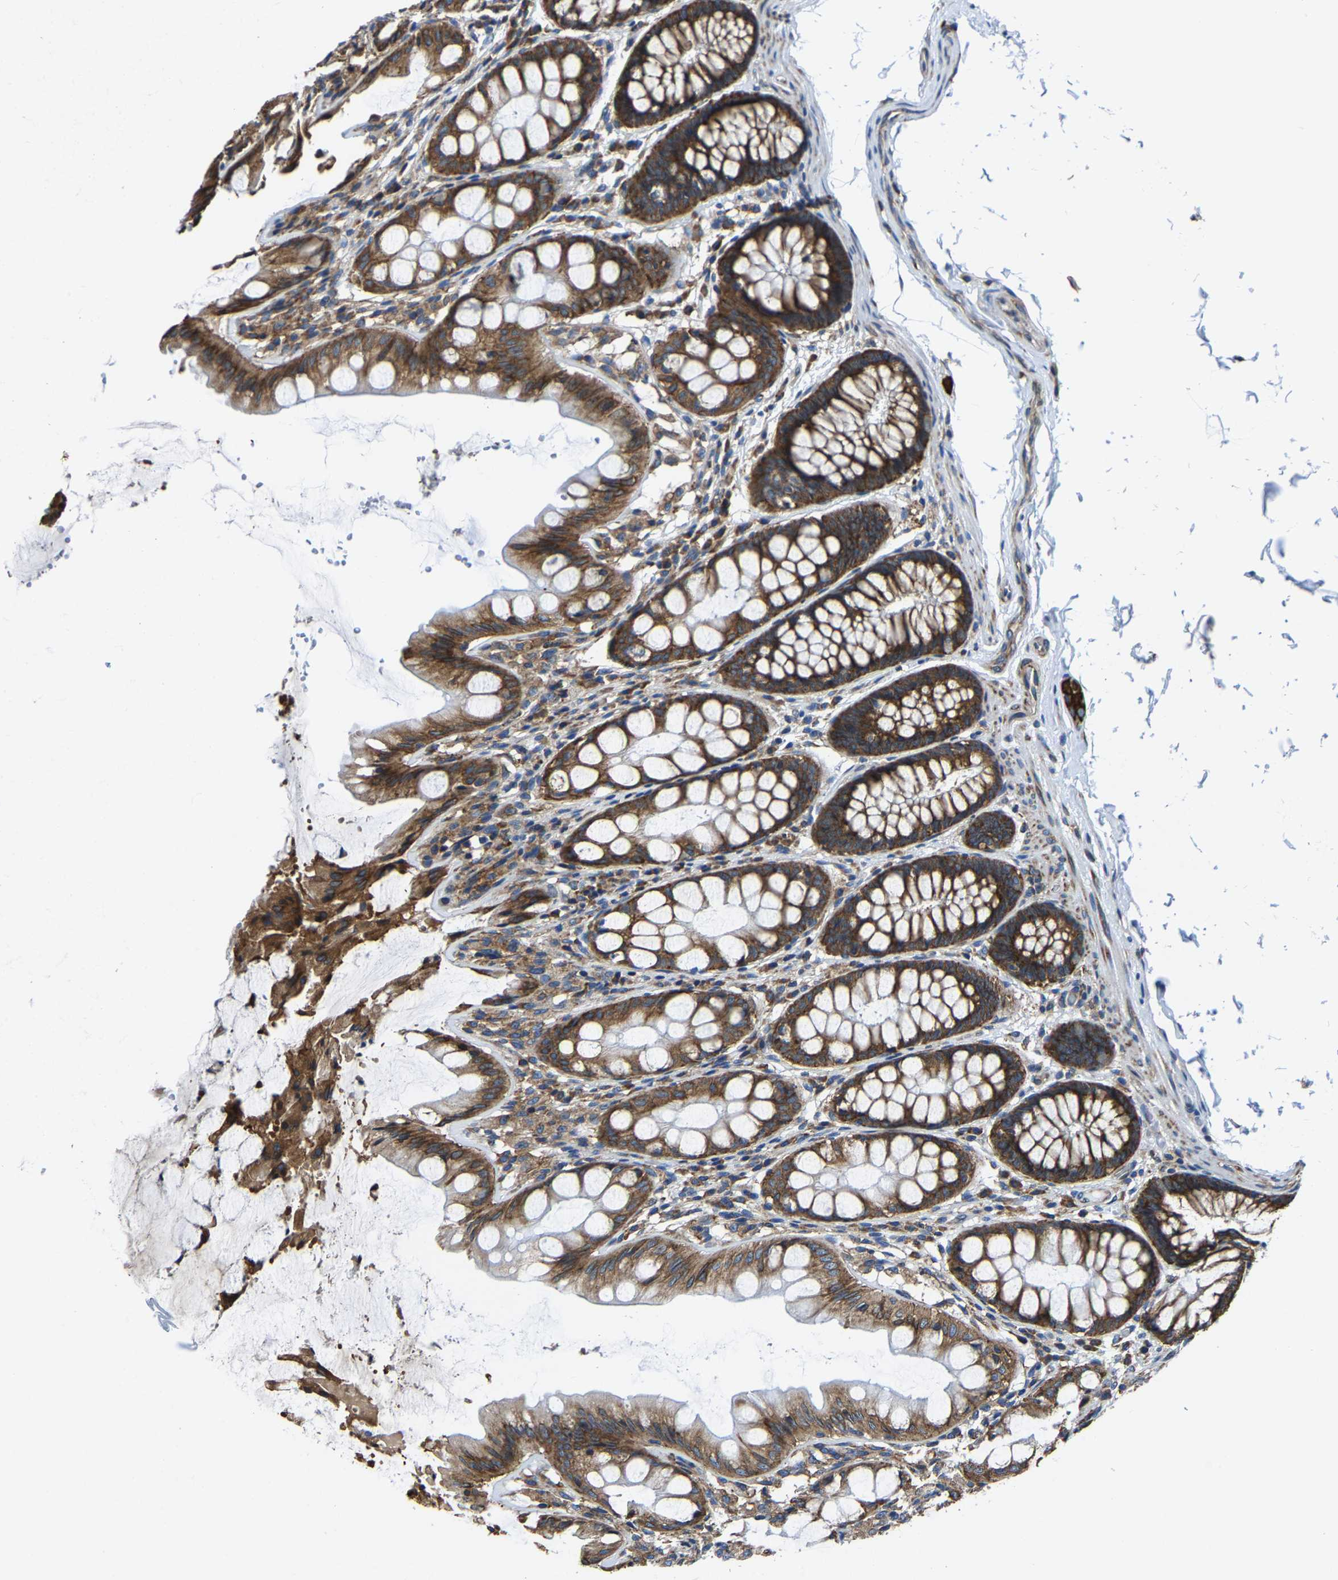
{"staining": {"intensity": "negative", "quantity": "none", "location": "none"}, "tissue": "colon", "cell_type": "Endothelial cells", "image_type": "normal", "snomed": [{"axis": "morphology", "description": "Normal tissue, NOS"}, {"axis": "topography", "description": "Colon"}], "caption": "There is no significant positivity in endothelial cells of colon. (Stains: DAB immunohistochemistry (IHC) with hematoxylin counter stain, Microscopy: brightfield microscopy at high magnification).", "gene": "G3BP2", "patient": {"sex": "male", "age": 47}}